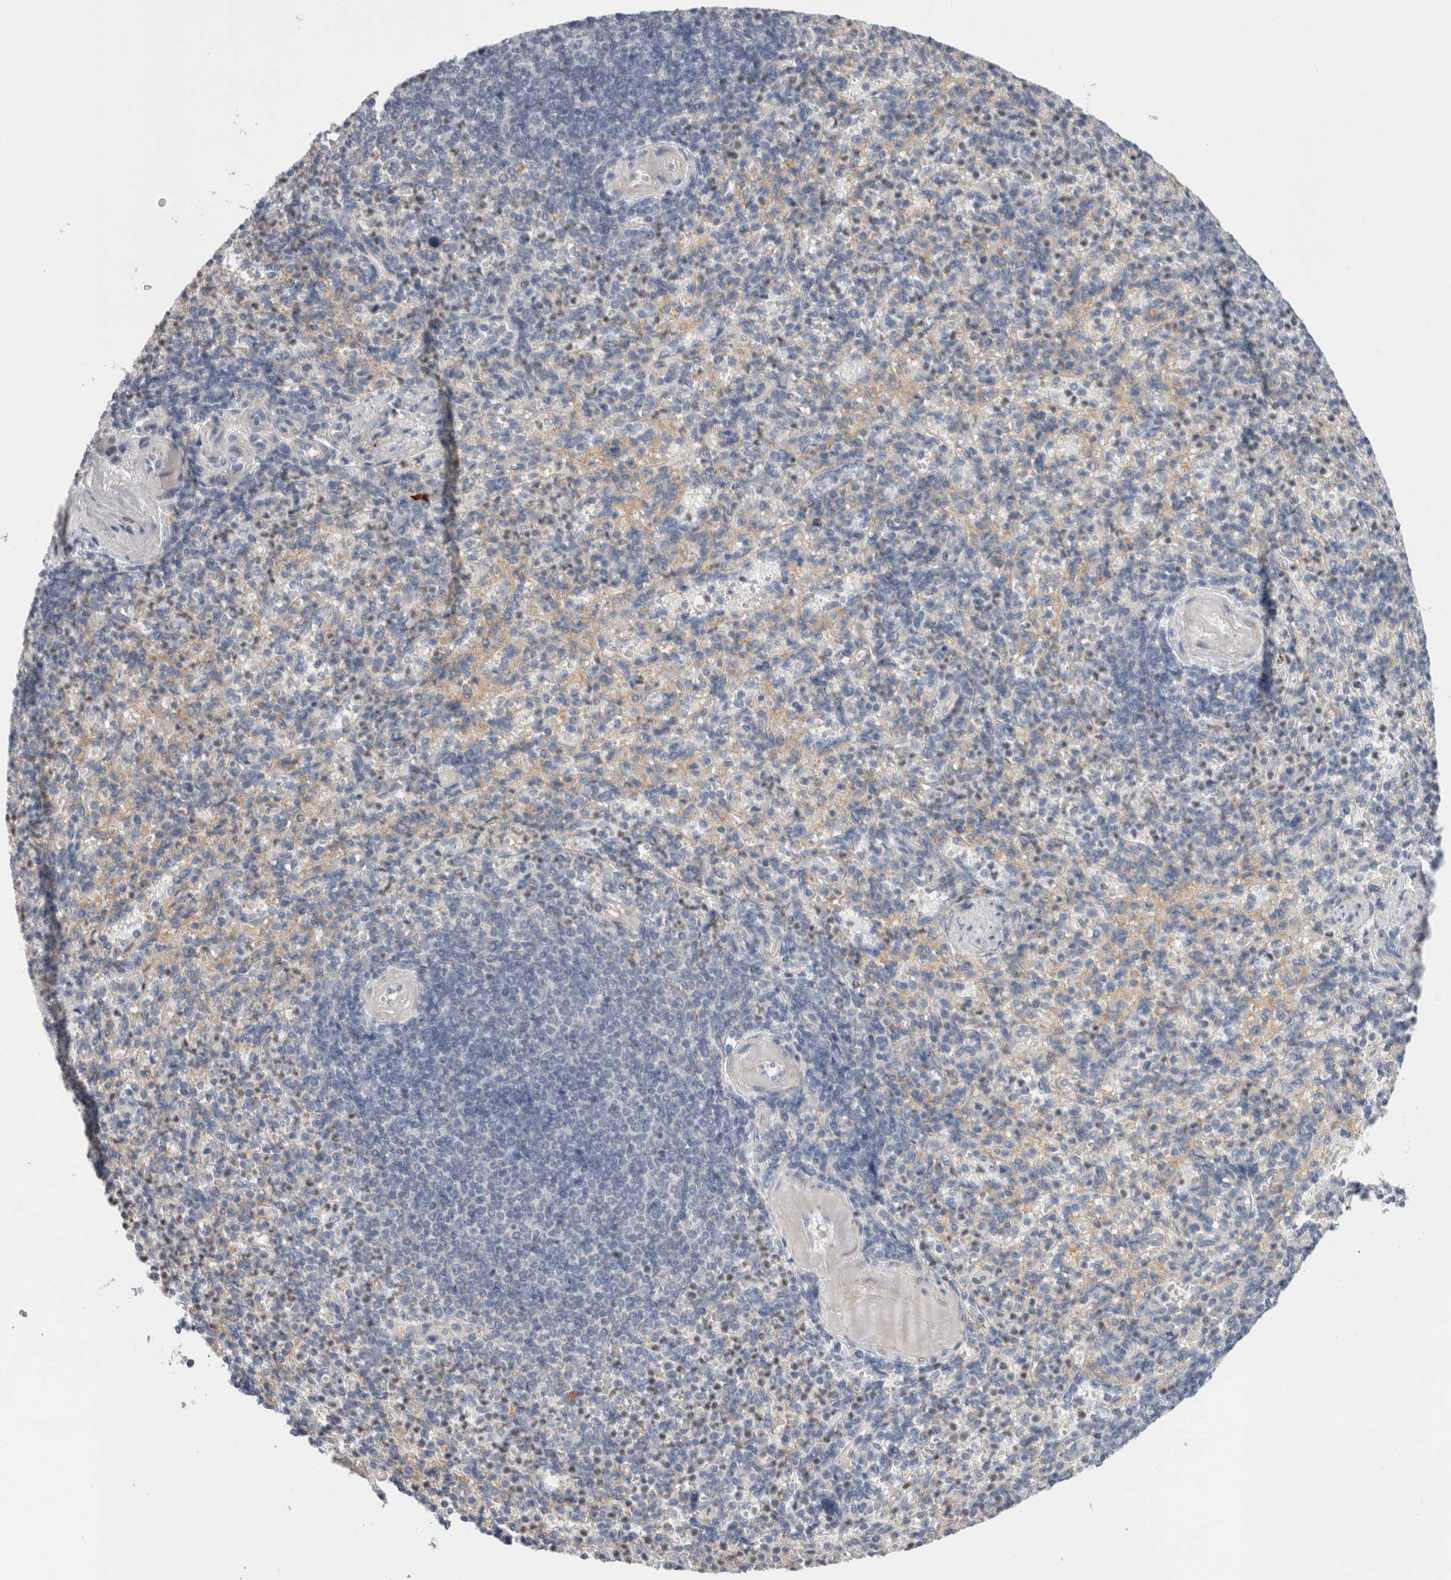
{"staining": {"intensity": "negative", "quantity": "none", "location": "none"}, "tissue": "spleen", "cell_type": "Cells in red pulp", "image_type": "normal", "snomed": [{"axis": "morphology", "description": "Normal tissue, NOS"}, {"axis": "topography", "description": "Spleen"}], "caption": "Cells in red pulp are negative for protein expression in unremarkable human spleen. (Immunohistochemistry (ihc), brightfield microscopy, high magnification).", "gene": "SLC20A2", "patient": {"sex": "female", "age": 74}}